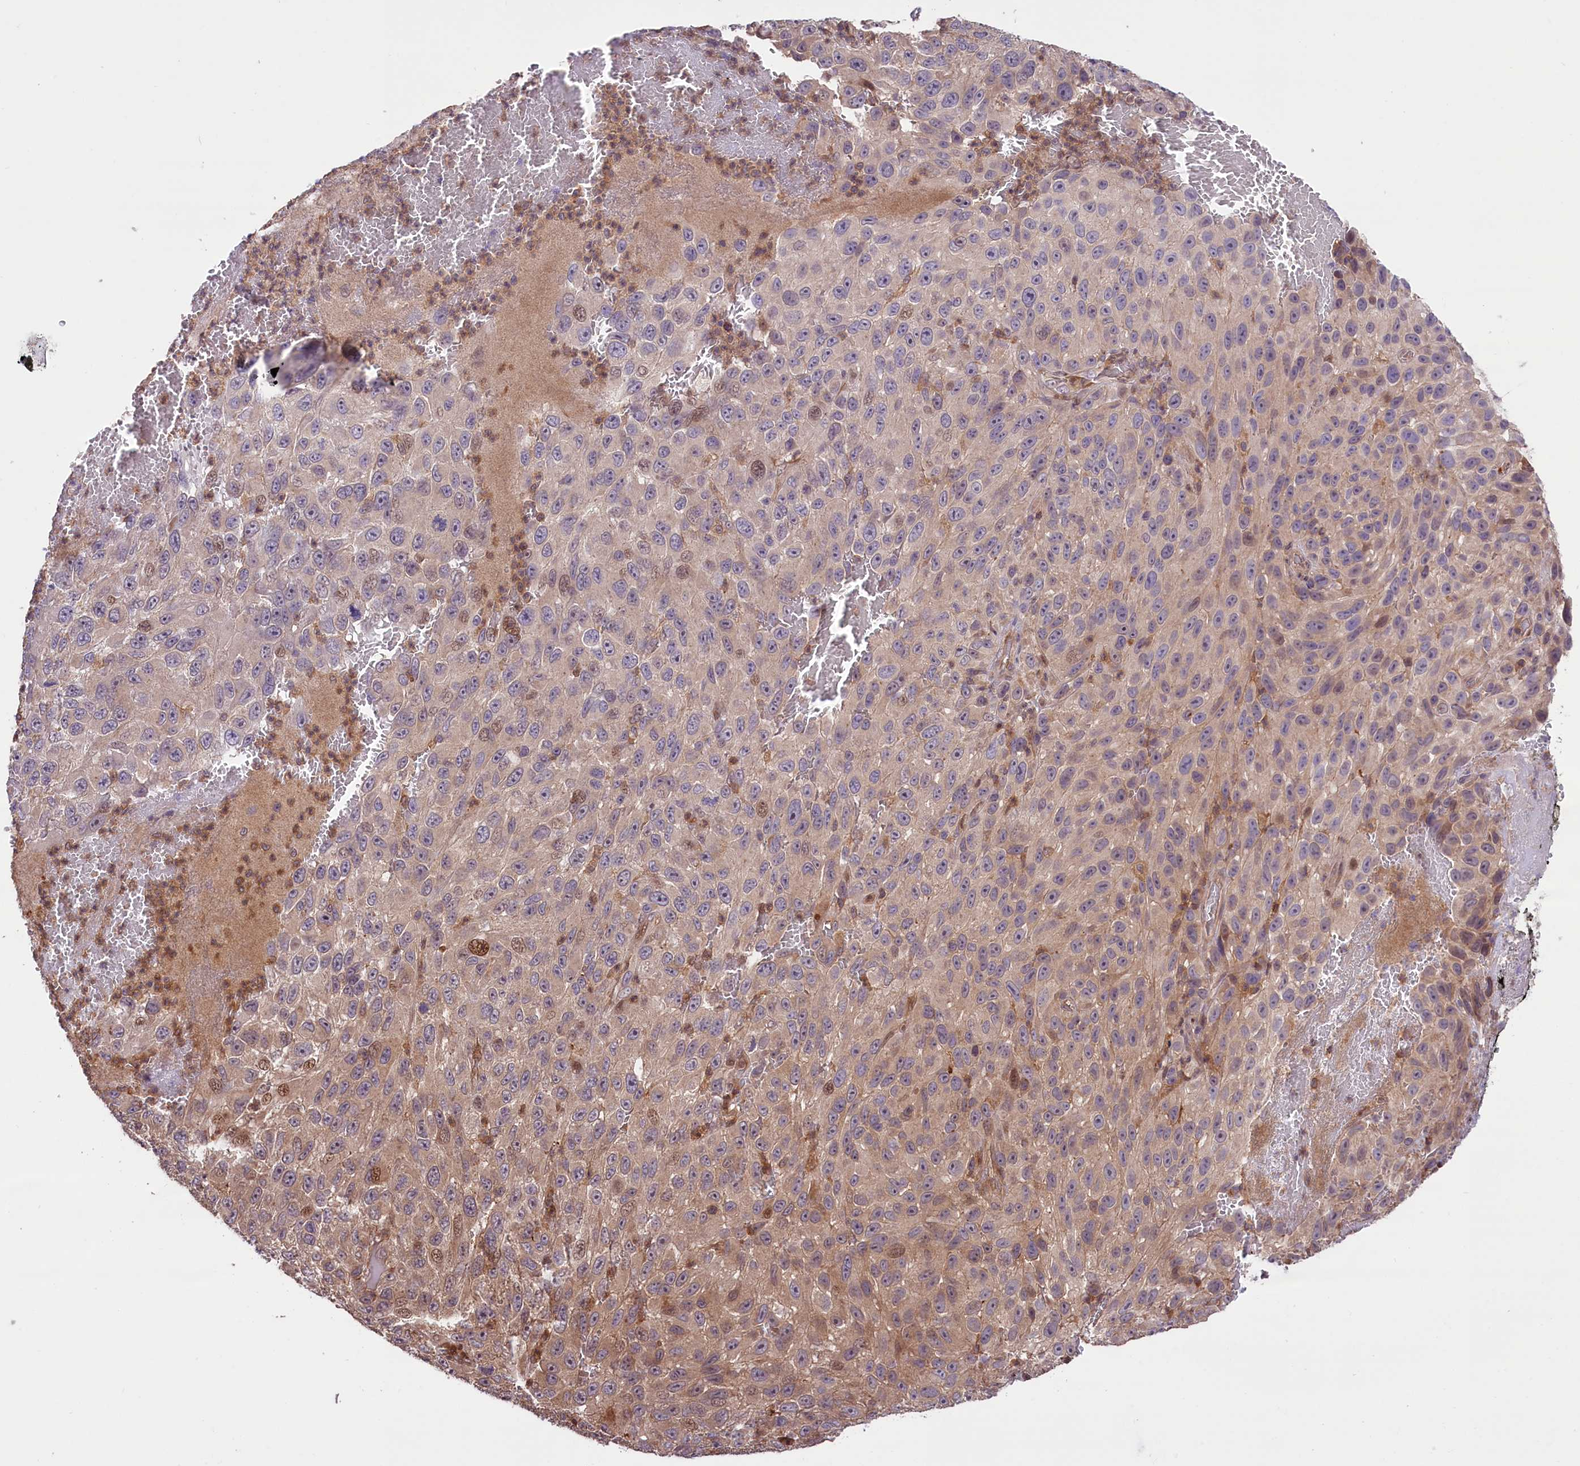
{"staining": {"intensity": "moderate", "quantity": "<25%", "location": "nuclear"}, "tissue": "melanoma", "cell_type": "Tumor cells", "image_type": "cancer", "snomed": [{"axis": "morphology", "description": "Normal tissue, NOS"}, {"axis": "morphology", "description": "Malignant melanoma, NOS"}, {"axis": "topography", "description": "Skin"}], "caption": "Immunohistochemistry (IHC) photomicrograph of malignant melanoma stained for a protein (brown), which displays low levels of moderate nuclear expression in about <25% of tumor cells.", "gene": "RIC8A", "patient": {"sex": "female", "age": 96}}